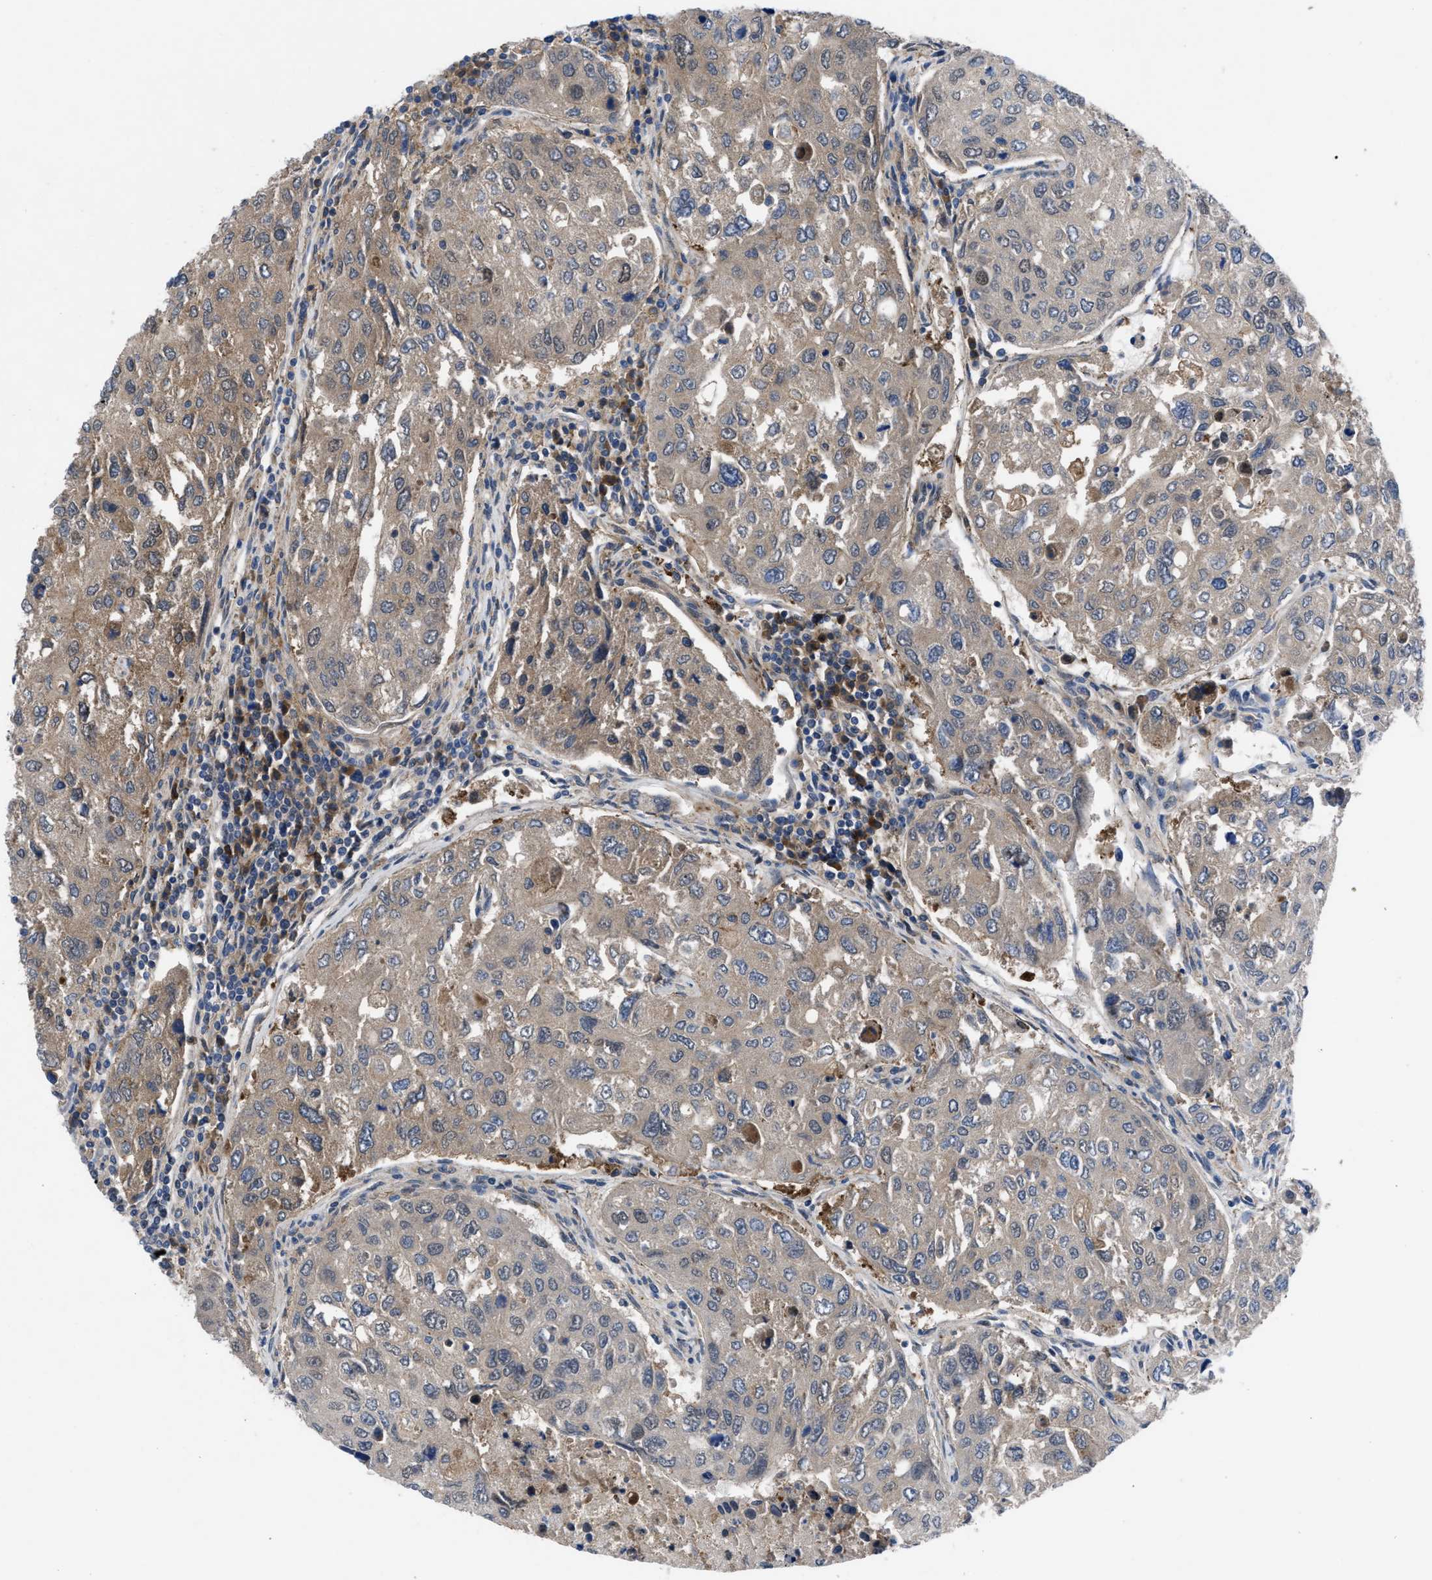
{"staining": {"intensity": "moderate", "quantity": "<25%", "location": "cytoplasmic/membranous"}, "tissue": "urothelial cancer", "cell_type": "Tumor cells", "image_type": "cancer", "snomed": [{"axis": "morphology", "description": "Urothelial carcinoma, High grade"}, {"axis": "topography", "description": "Lymph node"}, {"axis": "topography", "description": "Urinary bladder"}], "caption": "Tumor cells reveal moderate cytoplasmic/membranous positivity in about <25% of cells in urothelial carcinoma (high-grade).", "gene": "IL17RE", "patient": {"sex": "male", "age": 51}}